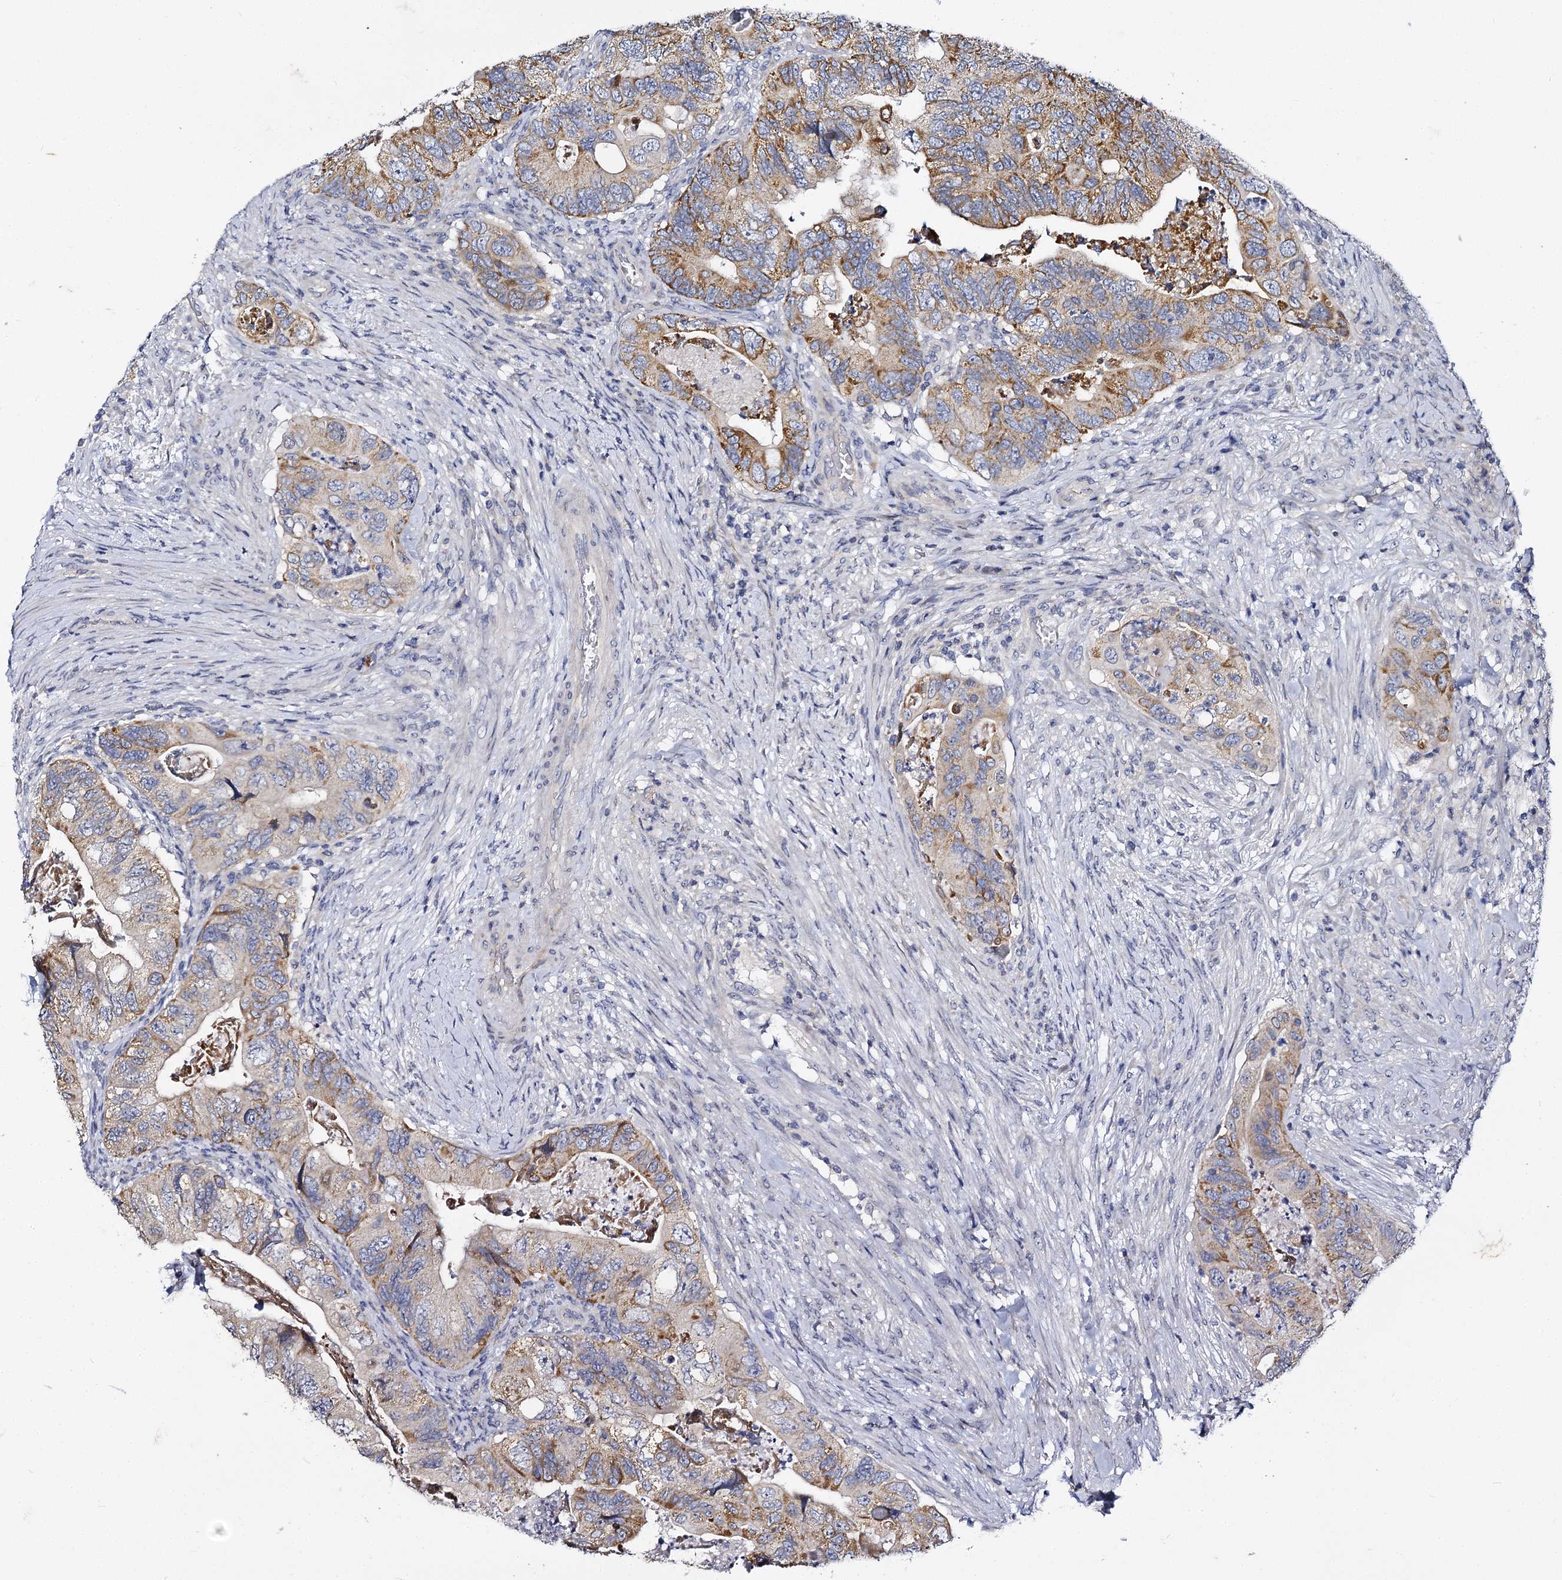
{"staining": {"intensity": "moderate", "quantity": "25%-75%", "location": "cytoplasmic/membranous"}, "tissue": "colorectal cancer", "cell_type": "Tumor cells", "image_type": "cancer", "snomed": [{"axis": "morphology", "description": "Adenocarcinoma, NOS"}, {"axis": "topography", "description": "Rectum"}], "caption": "An image showing moderate cytoplasmic/membranous expression in approximately 25%-75% of tumor cells in colorectal cancer, as visualized by brown immunohistochemical staining.", "gene": "PANX2", "patient": {"sex": "male", "age": 63}}